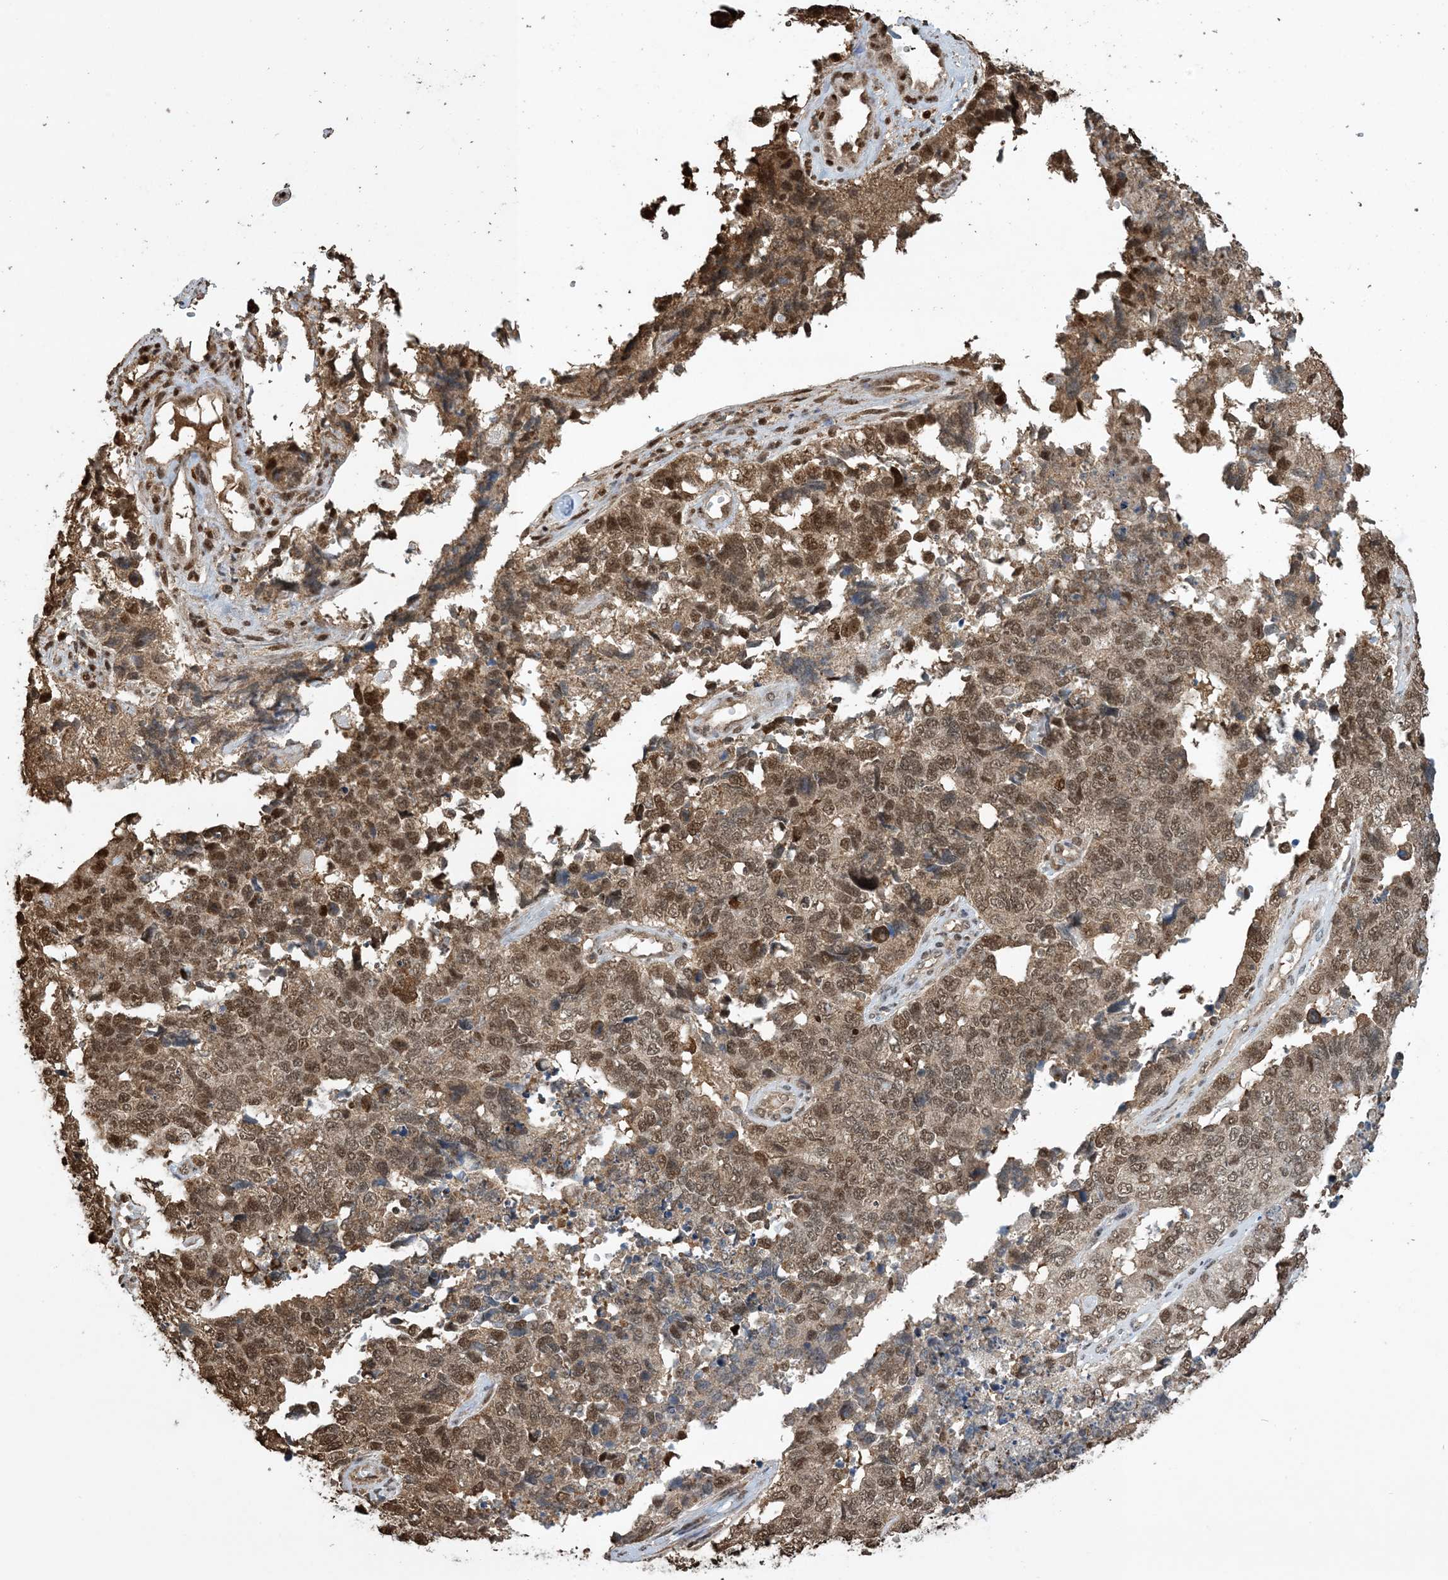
{"staining": {"intensity": "moderate", "quantity": ">75%", "location": "cytoplasmic/membranous,nuclear"}, "tissue": "cervical cancer", "cell_type": "Tumor cells", "image_type": "cancer", "snomed": [{"axis": "morphology", "description": "Squamous cell carcinoma, NOS"}, {"axis": "topography", "description": "Cervix"}], "caption": "Tumor cells show medium levels of moderate cytoplasmic/membranous and nuclear staining in about >75% of cells in cervical cancer (squamous cell carcinoma).", "gene": "HSPA1A", "patient": {"sex": "female", "age": 63}}